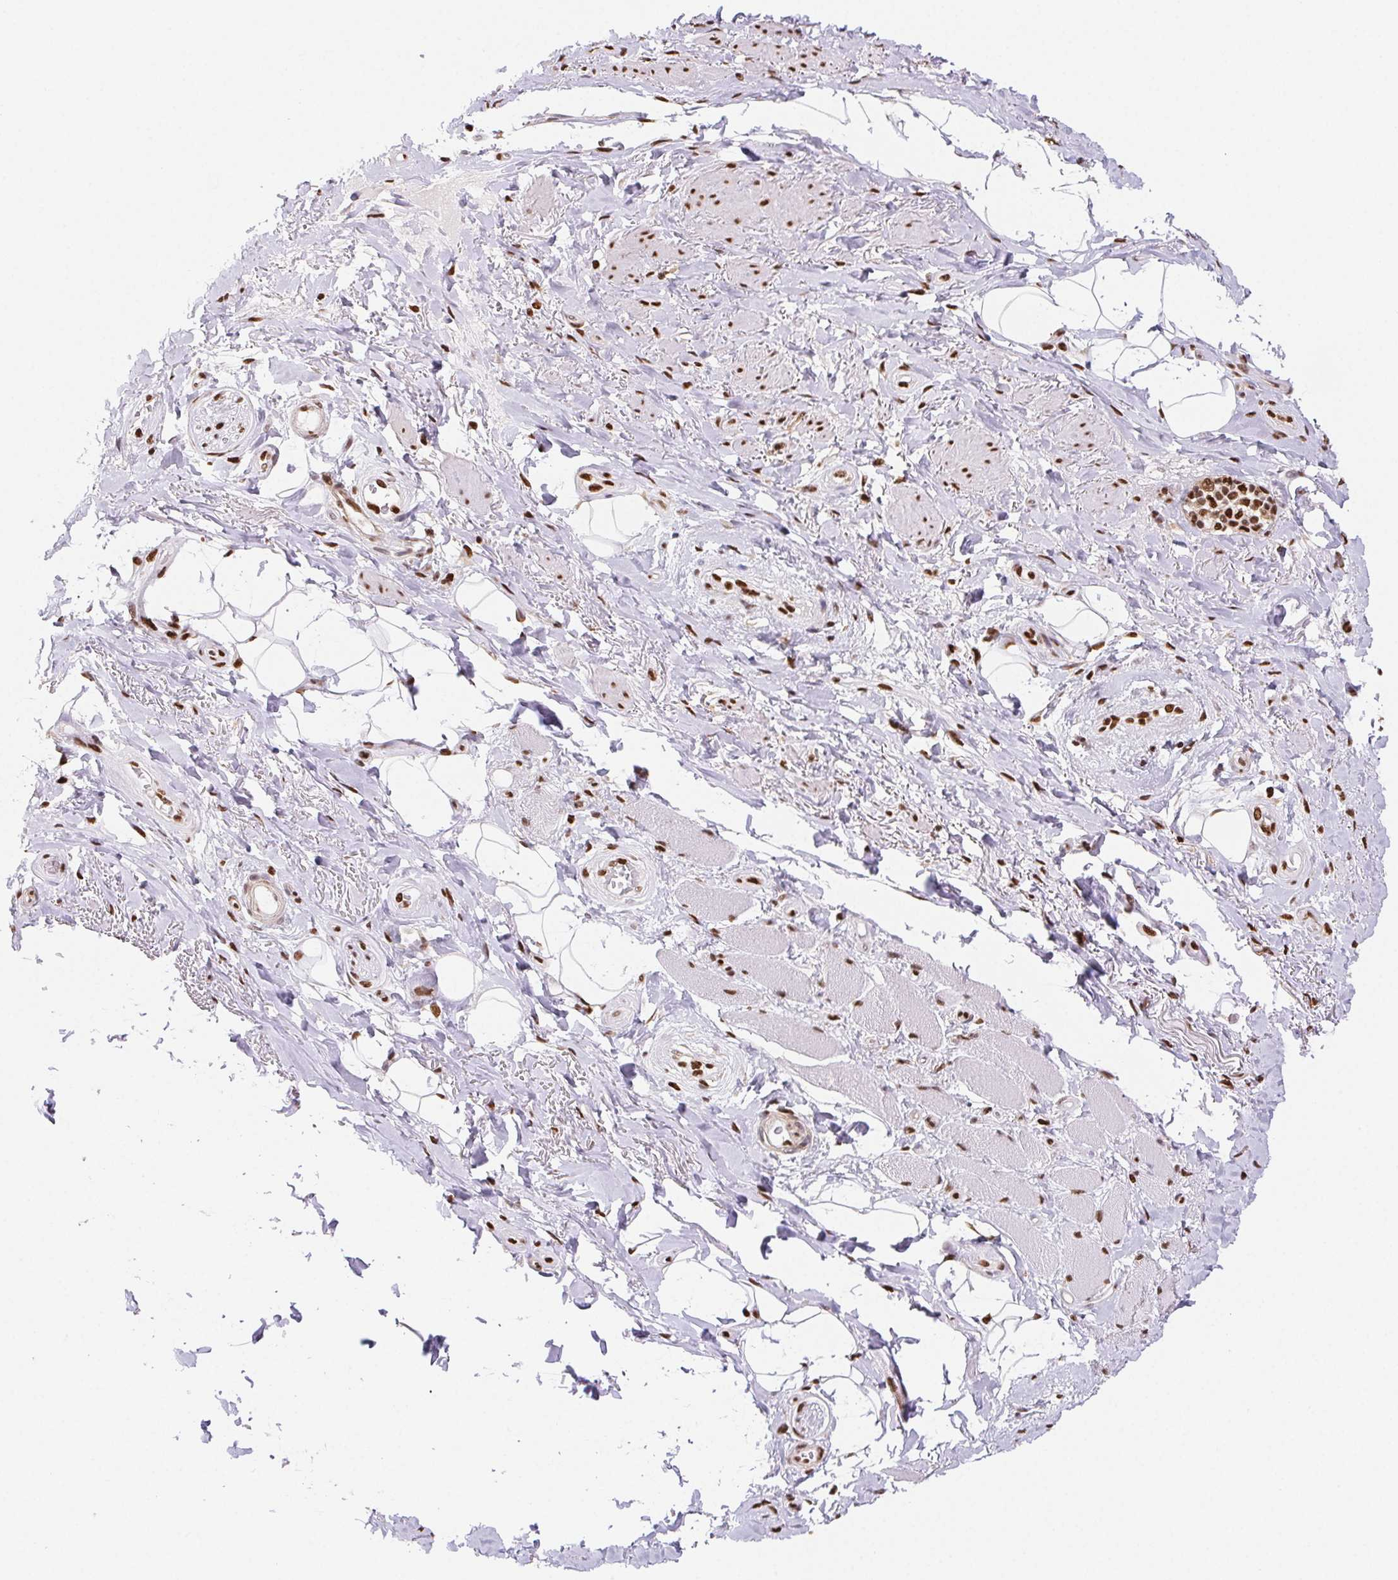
{"staining": {"intensity": "moderate", "quantity": "<25%", "location": "nuclear"}, "tissue": "adipose tissue", "cell_type": "Adipocytes", "image_type": "normal", "snomed": [{"axis": "morphology", "description": "Normal tissue, NOS"}, {"axis": "topography", "description": "Anal"}, {"axis": "topography", "description": "Peripheral nerve tissue"}], "caption": "Immunohistochemical staining of unremarkable human adipose tissue displays <25% levels of moderate nuclear protein staining in approximately <25% of adipocytes.", "gene": "SETSIP", "patient": {"sex": "male", "age": 53}}